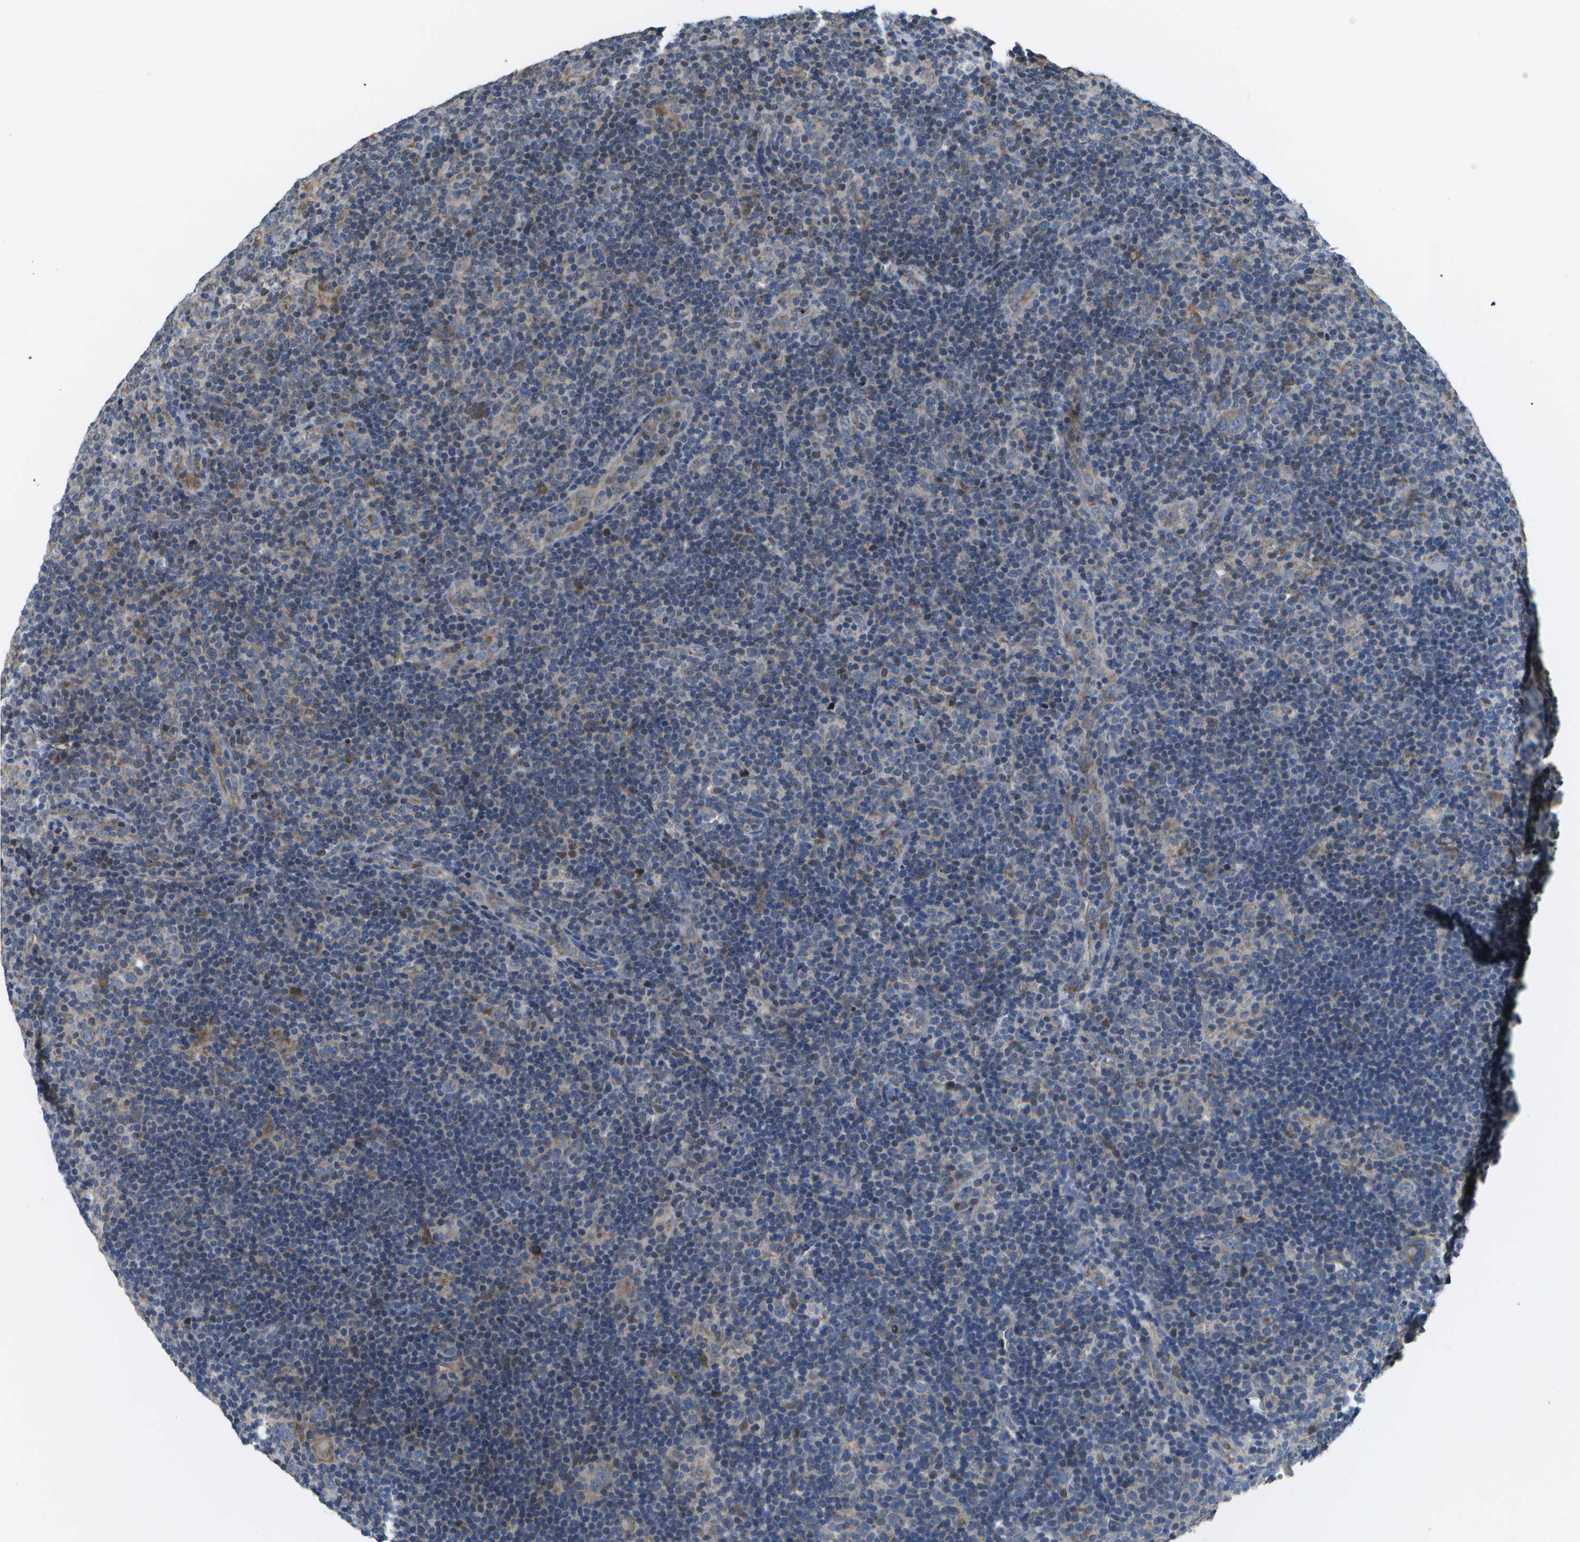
{"staining": {"intensity": "moderate", "quantity": "25%-75%", "location": "cytoplasmic/membranous"}, "tissue": "lymphoma", "cell_type": "Tumor cells", "image_type": "cancer", "snomed": [{"axis": "morphology", "description": "Hodgkin's disease, NOS"}, {"axis": "topography", "description": "Lymph node"}], "caption": "Immunohistochemical staining of human Hodgkin's disease displays medium levels of moderate cytoplasmic/membranous staining in approximately 25%-75% of tumor cells.", "gene": "HADHA", "patient": {"sex": "female", "age": 57}}